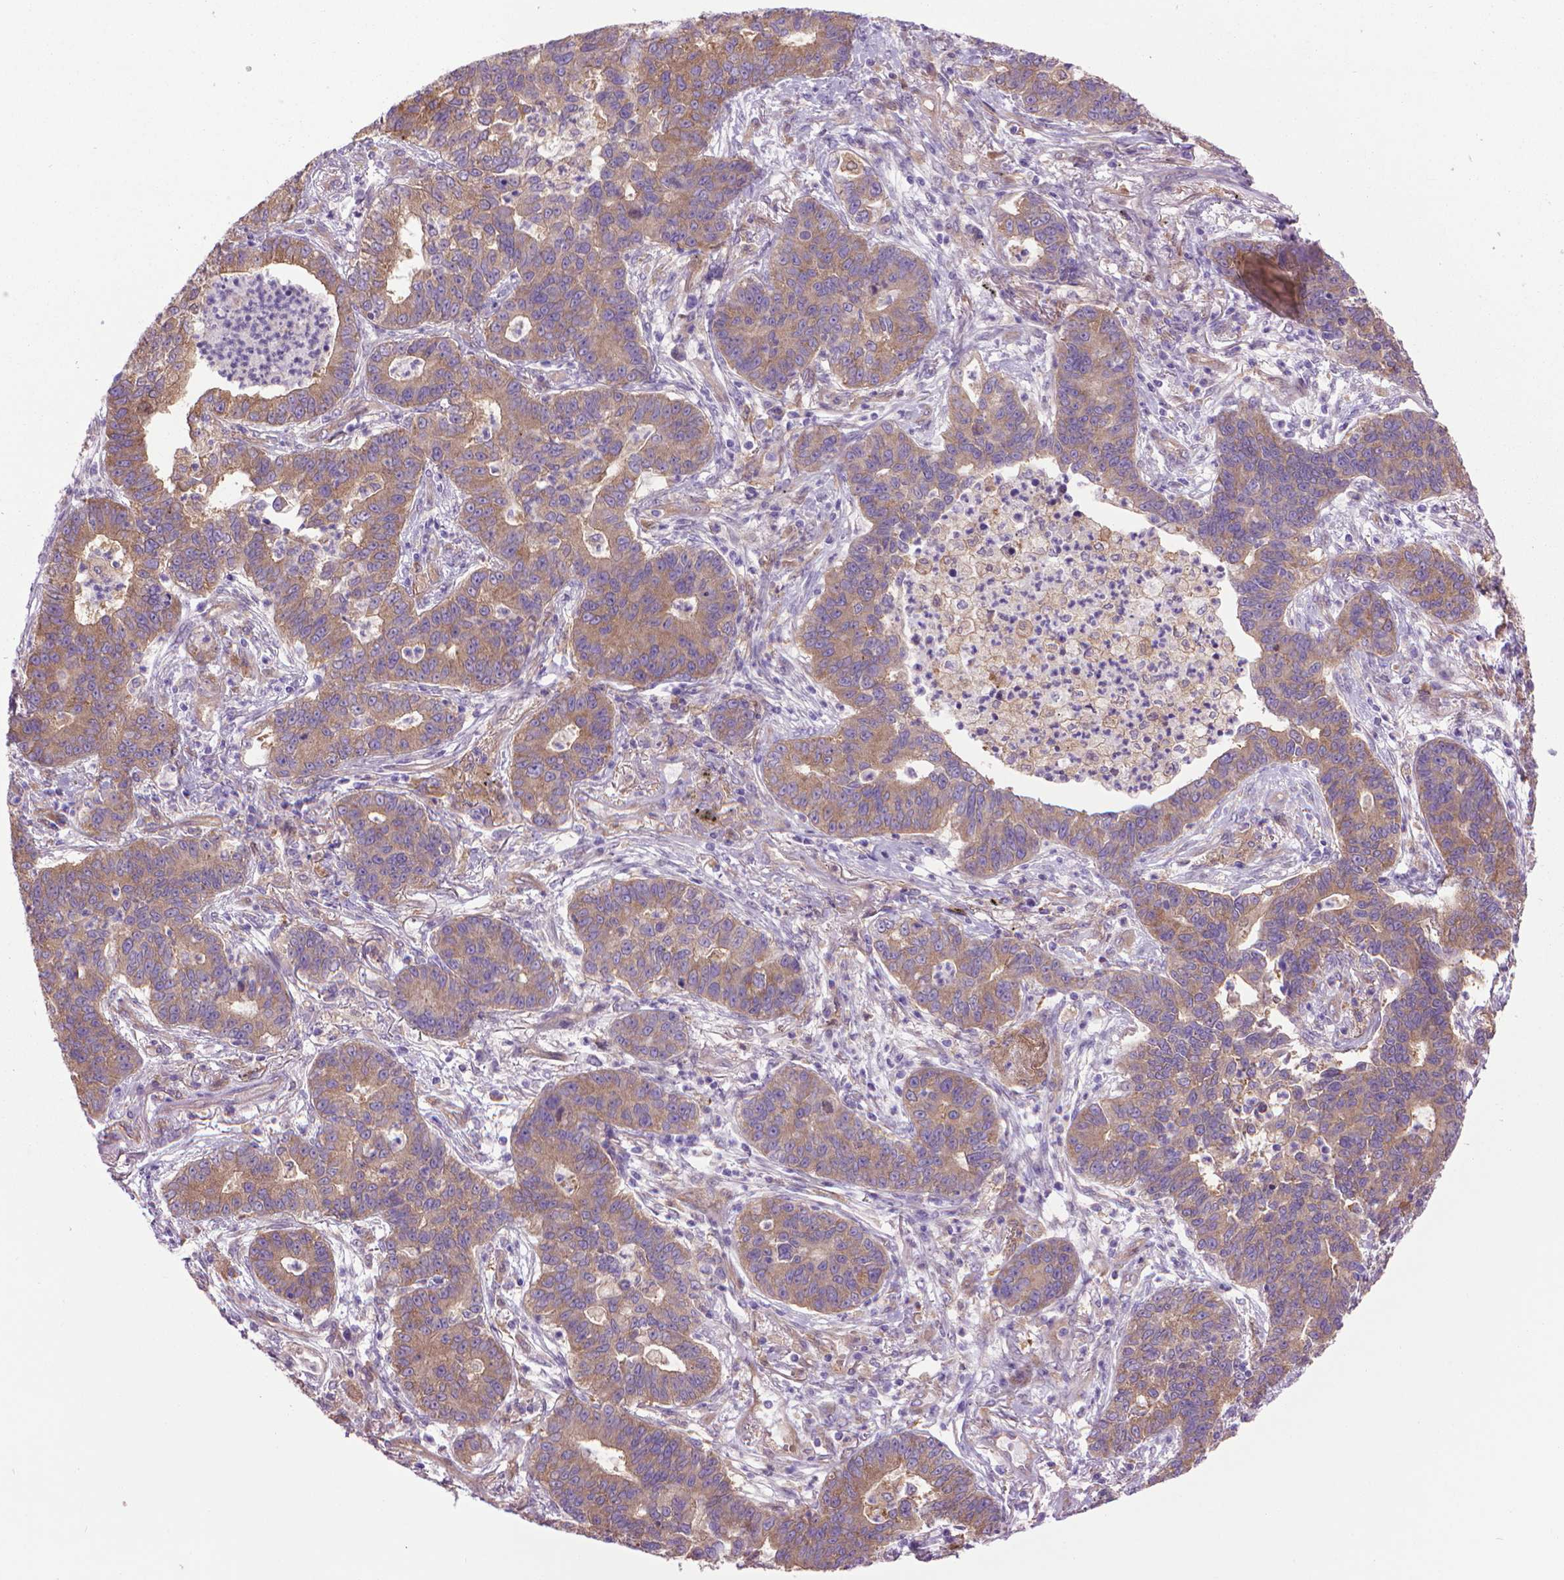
{"staining": {"intensity": "moderate", "quantity": ">75%", "location": "cytoplasmic/membranous"}, "tissue": "lung cancer", "cell_type": "Tumor cells", "image_type": "cancer", "snomed": [{"axis": "morphology", "description": "Adenocarcinoma, NOS"}, {"axis": "topography", "description": "Lung"}], "caption": "Adenocarcinoma (lung) was stained to show a protein in brown. There is medium levels of moderate cytoplasmic/membranous staining in approximately >75% of tumor cells. Nuclei are stained in blue.", "gene": "CORO1B", "patient": {"sex": "female", "age": 57}}